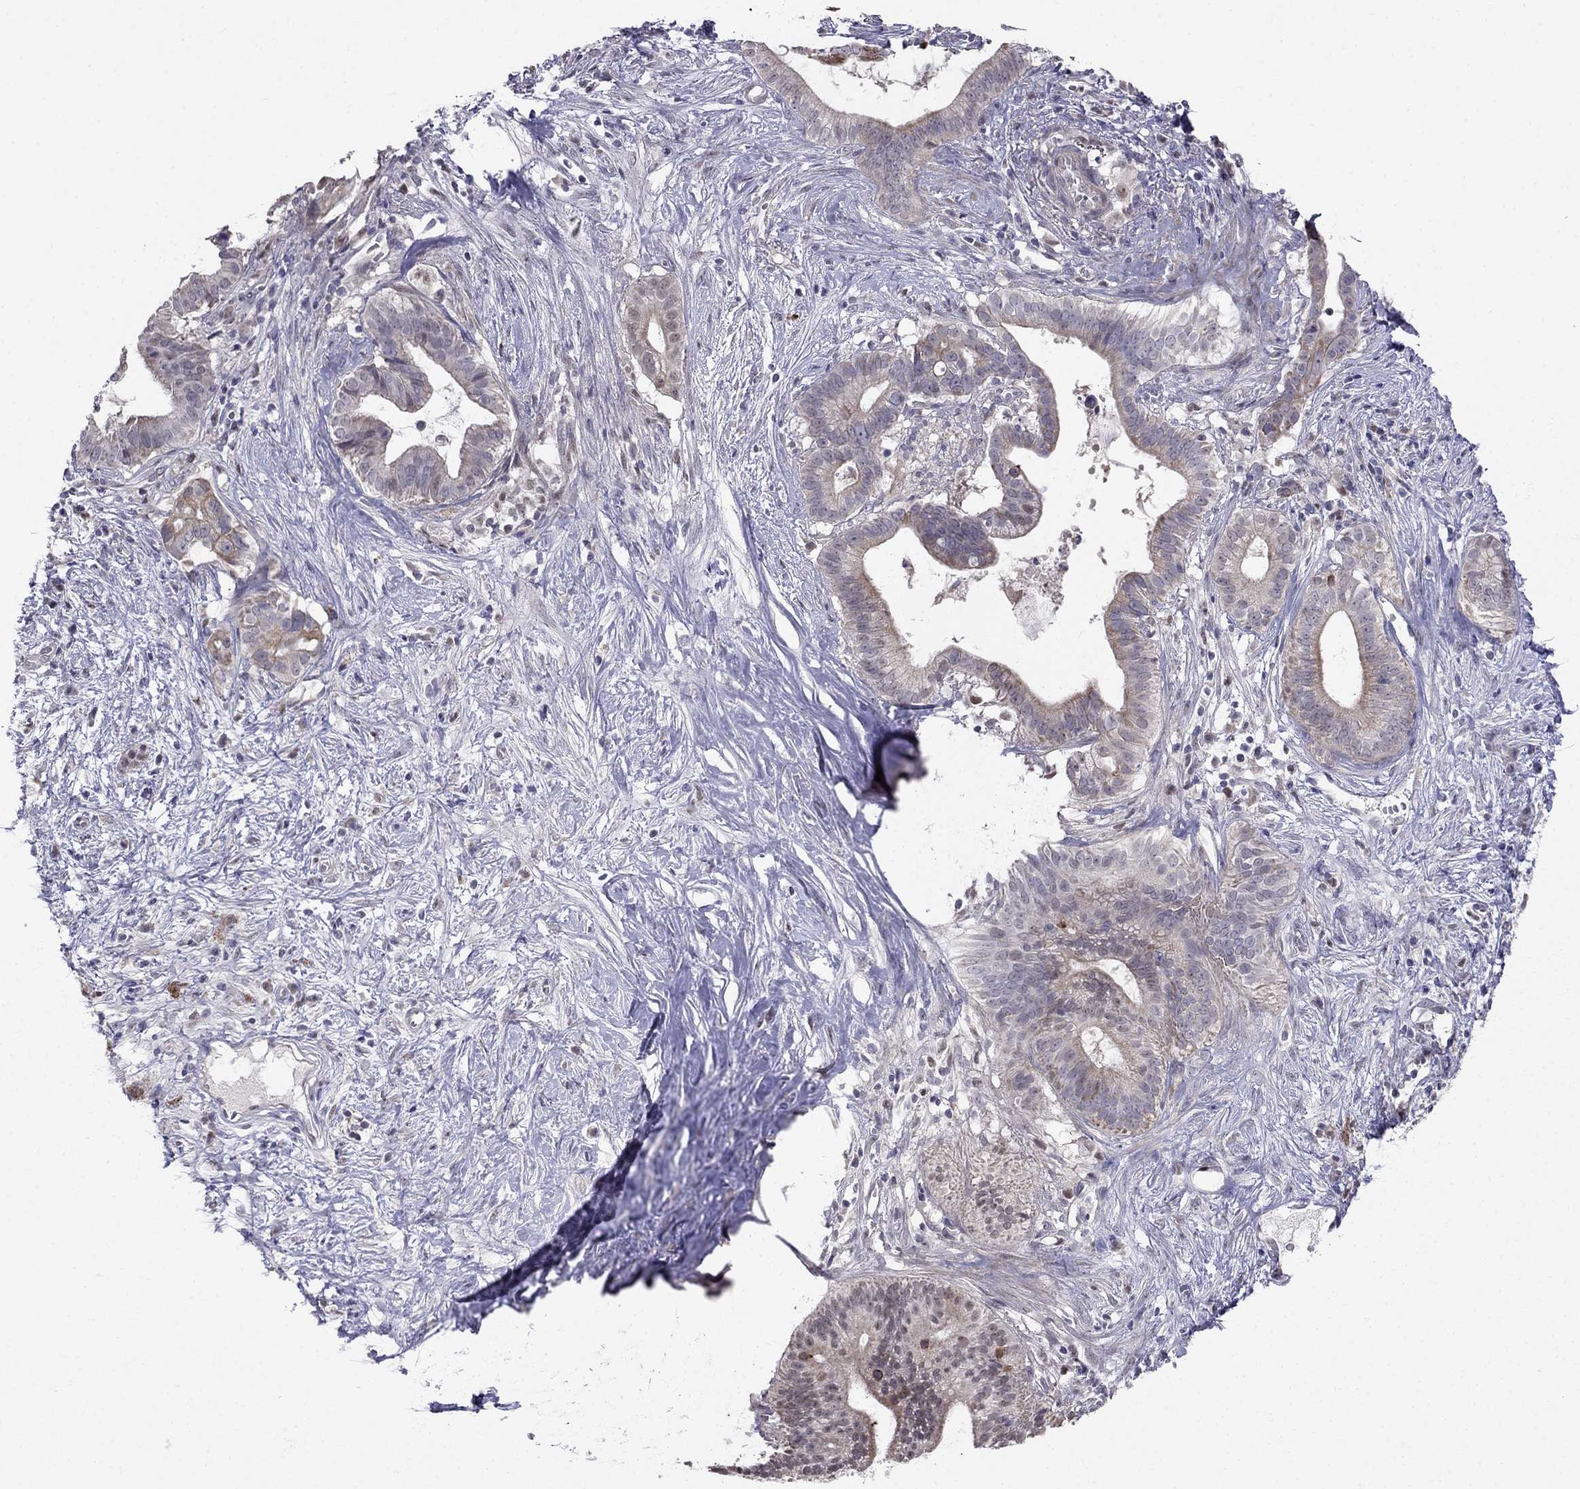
{"staining": {"intensity": "moderate", "quantity": "<25%", "location": "cytoplasmic/membranous"}, "tissue": "pancreatic cancer", "cell_type": "Tumor cells", "image_type": "cancer", "snomed": [{"axis": "morphology", "description": "Adenocarcinoma, NOS"}, {"axis": "topography", "description": "Pancreas"}], "caption": "The micrograph demonstrates a brown stain indicating the presence of a protein in the cytoplasmic/membranous of tumor cells in pancreatic cancer.", "gene": "LRRC39", "patient": {"sex": "male", "age": 61}}